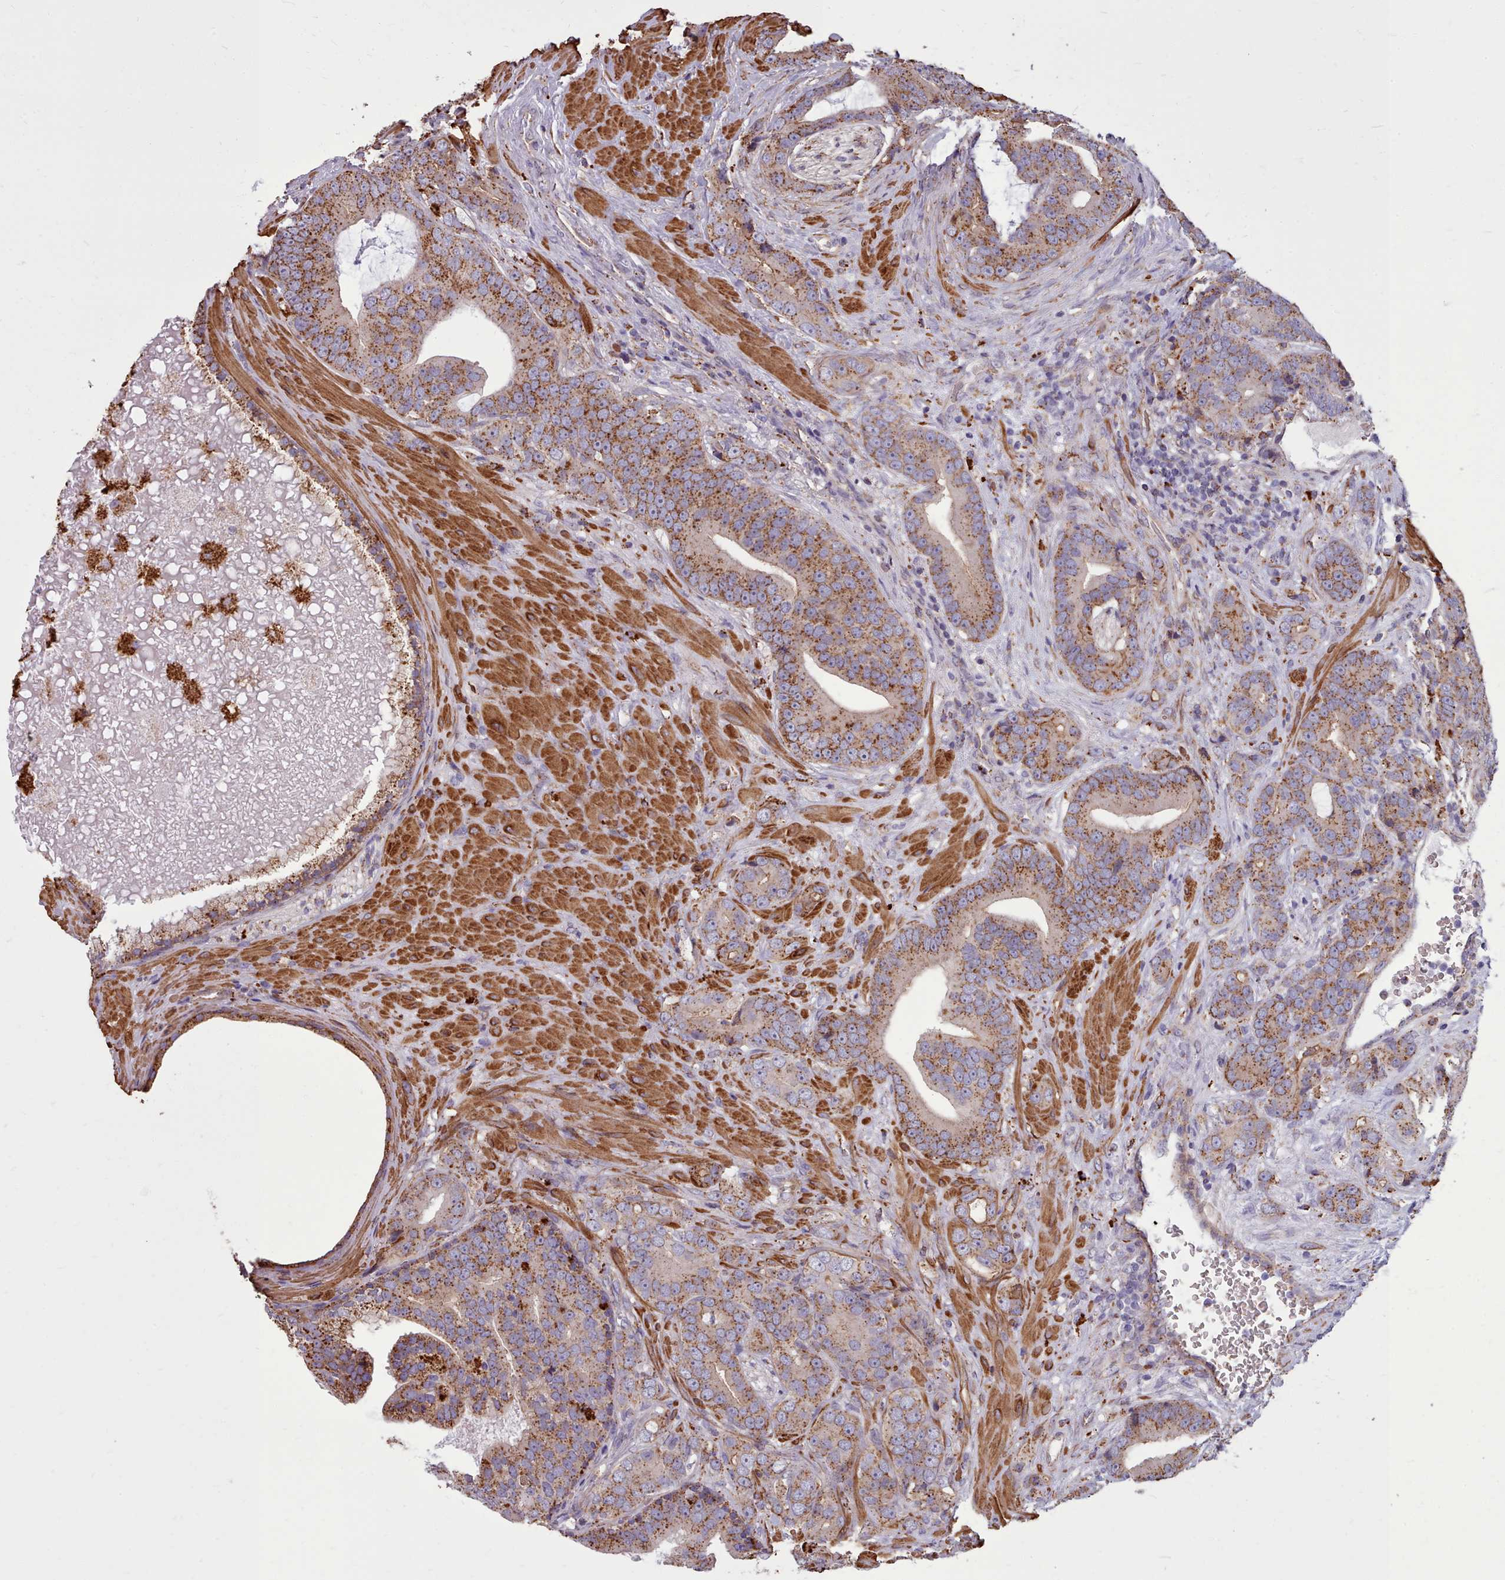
{"staining": {"intensity": "moderate", "quantity": ">75%", "location": "cytoplasmic/membranous"}, "tissue": "prostate cancer", "cell_type": "Tumor cells", "image_type": "cancer", "snomed": [{"axis": "morphology", "description": "Adenocarcinoma, High grade"}, {"axis": "topography", "description": "Prostate"}], "caption": "Immunohistochemical staining of human high-grade adenocarcinoma (prostate) displays medium levels of moderate cytoplasmic/membranous positivity in approximately >75% of tumor cells. (DAB IHC, brown staining for protein, blue staining for nuclei).", "gene": "PACSIN3", "patient": {"sex": "male", "age": 55}}